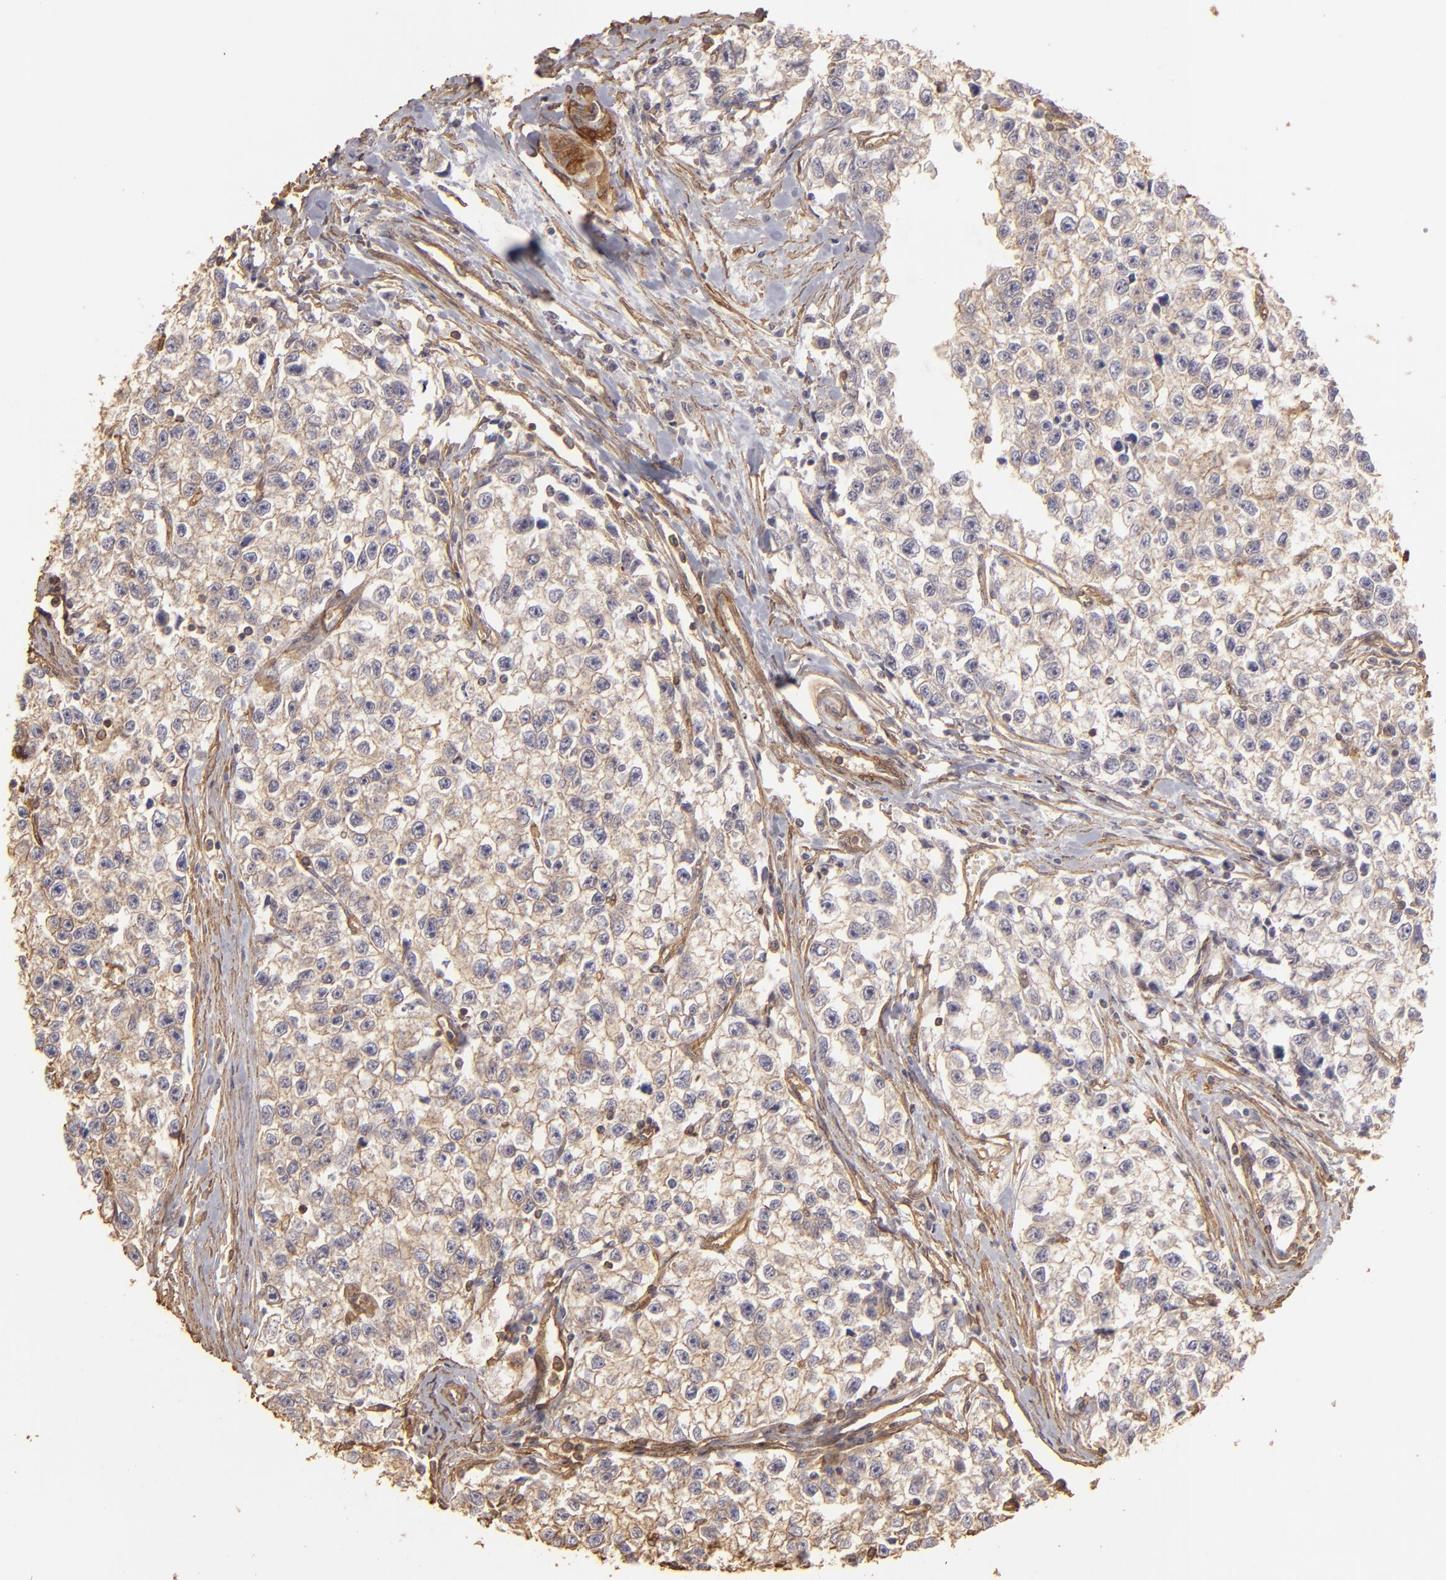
{"staining": {"intensity": "weak", "quantity": "25%-75%", "location": "cytoplasmic/membranous"}, "tissue": "testis cancer", "cell_type": "Tumor cells", "image_type": "cancer", "snomed": [{"axis": "morphology", "description": "Seminoma, NOS"}, {"axis": "morphology", "description": "Carcinoma, Embryonal, NOS"}, {"axis": "topography", "description": "Testis"}], "caption": "High-magnification brightfield microscopy of testis cancer (embryonal carcinoma) stained with DAB (3,3'-diaminobenzidine) (brown) and counterstained with hematoxylin (blue). tumor cells exhibit weak cytoplasmic/membranous staining is identified in about25%-75% of cells.", "gene": "HSPB6", "patient": {"sex": "male", "age": 30}}